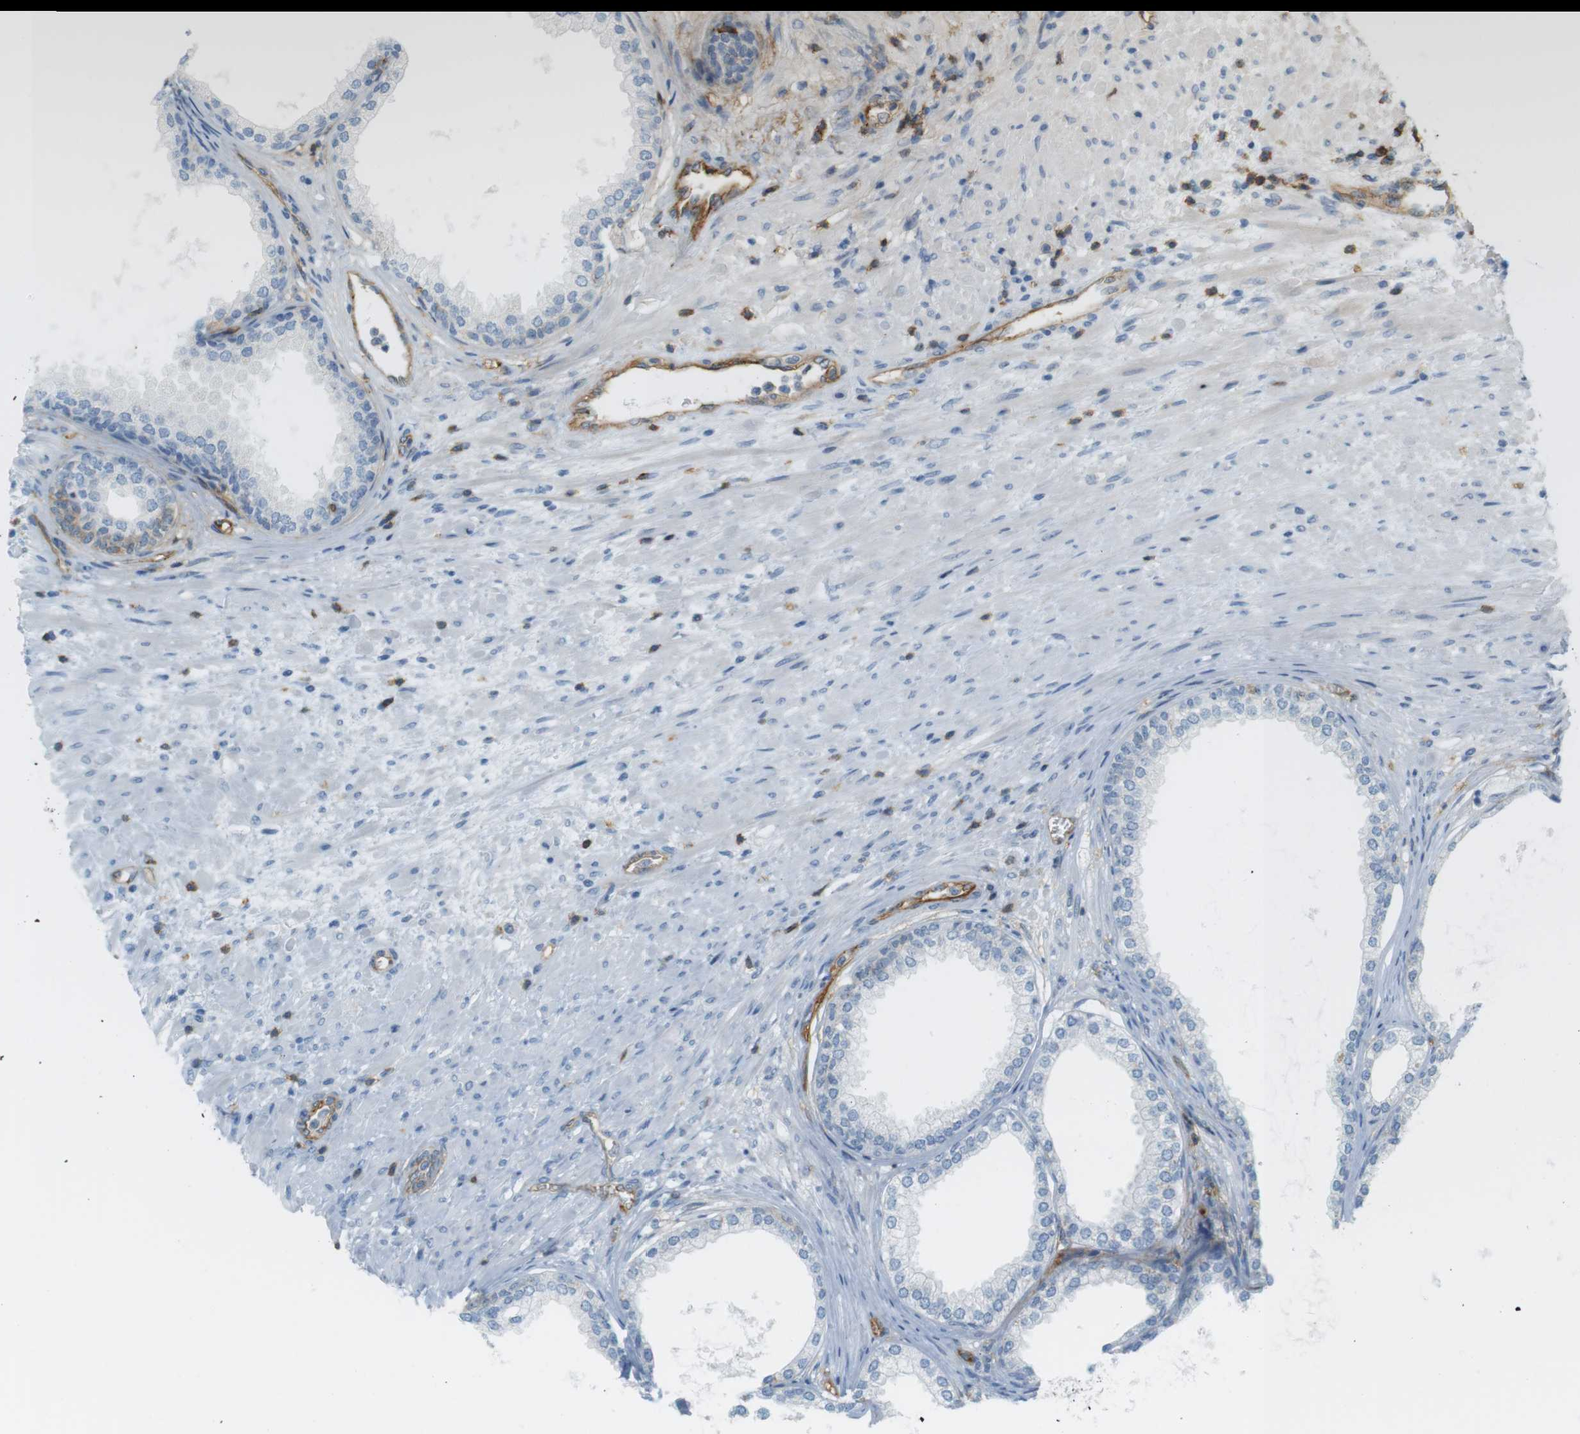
{"staining": {"intensity": "negative", "quantity": "none", "location": "none"}, "tissue": "prostate", "cell_type": "Glandular cells", "image_type": "normal", "snomed": [{"axis": "morphology", "description": "Normal tissue, NOS"}, {"axis": "topography", "description": "Prostate"}], "caption": "IHC photomicrograph of unremarkable prostate: prostate stained with DAB (3,3'-diaminobenzidine) shows no significant protein positivity in glandular cells.", "gene": "F2R", "patient": {"sex": "male", "age": 76}}